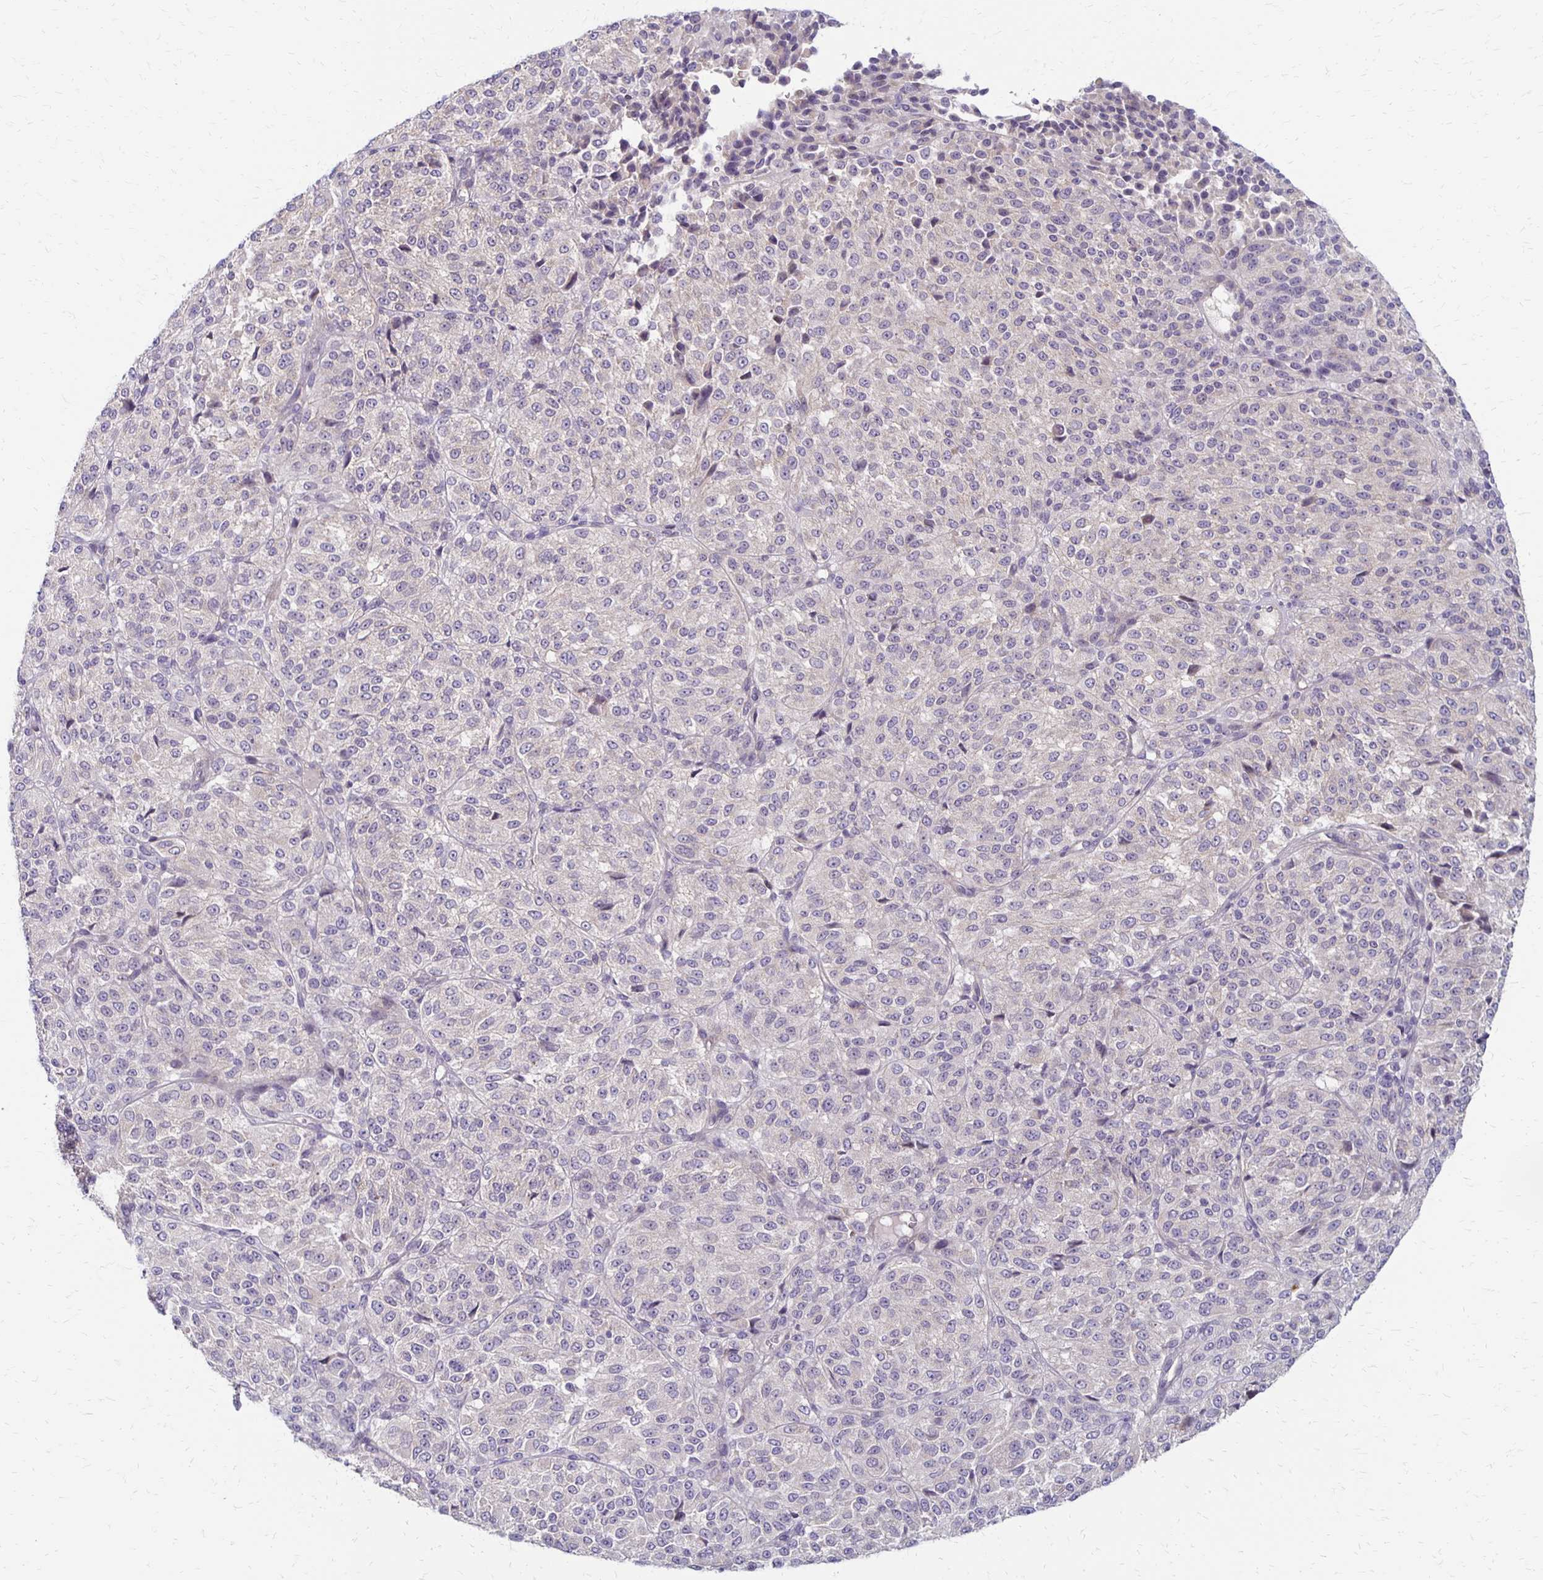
{"staining": {"intensity": "negative", "quantity": "none", "location": "none"}, "tissue": "melanoma", "cell_type": "Tumor cells", "image_type": "cancer", "snomed": [{"axis": "morphology", "description": "Malignant melanoma, Metastatic site"}, {"axis": "topography", "description": "Brain"}], "caption": "A micrograph of human melanoma is negative for staining in tumor cells.", "gene": "KATNBL1", "patient": {"sex": "female", "age": 56}}